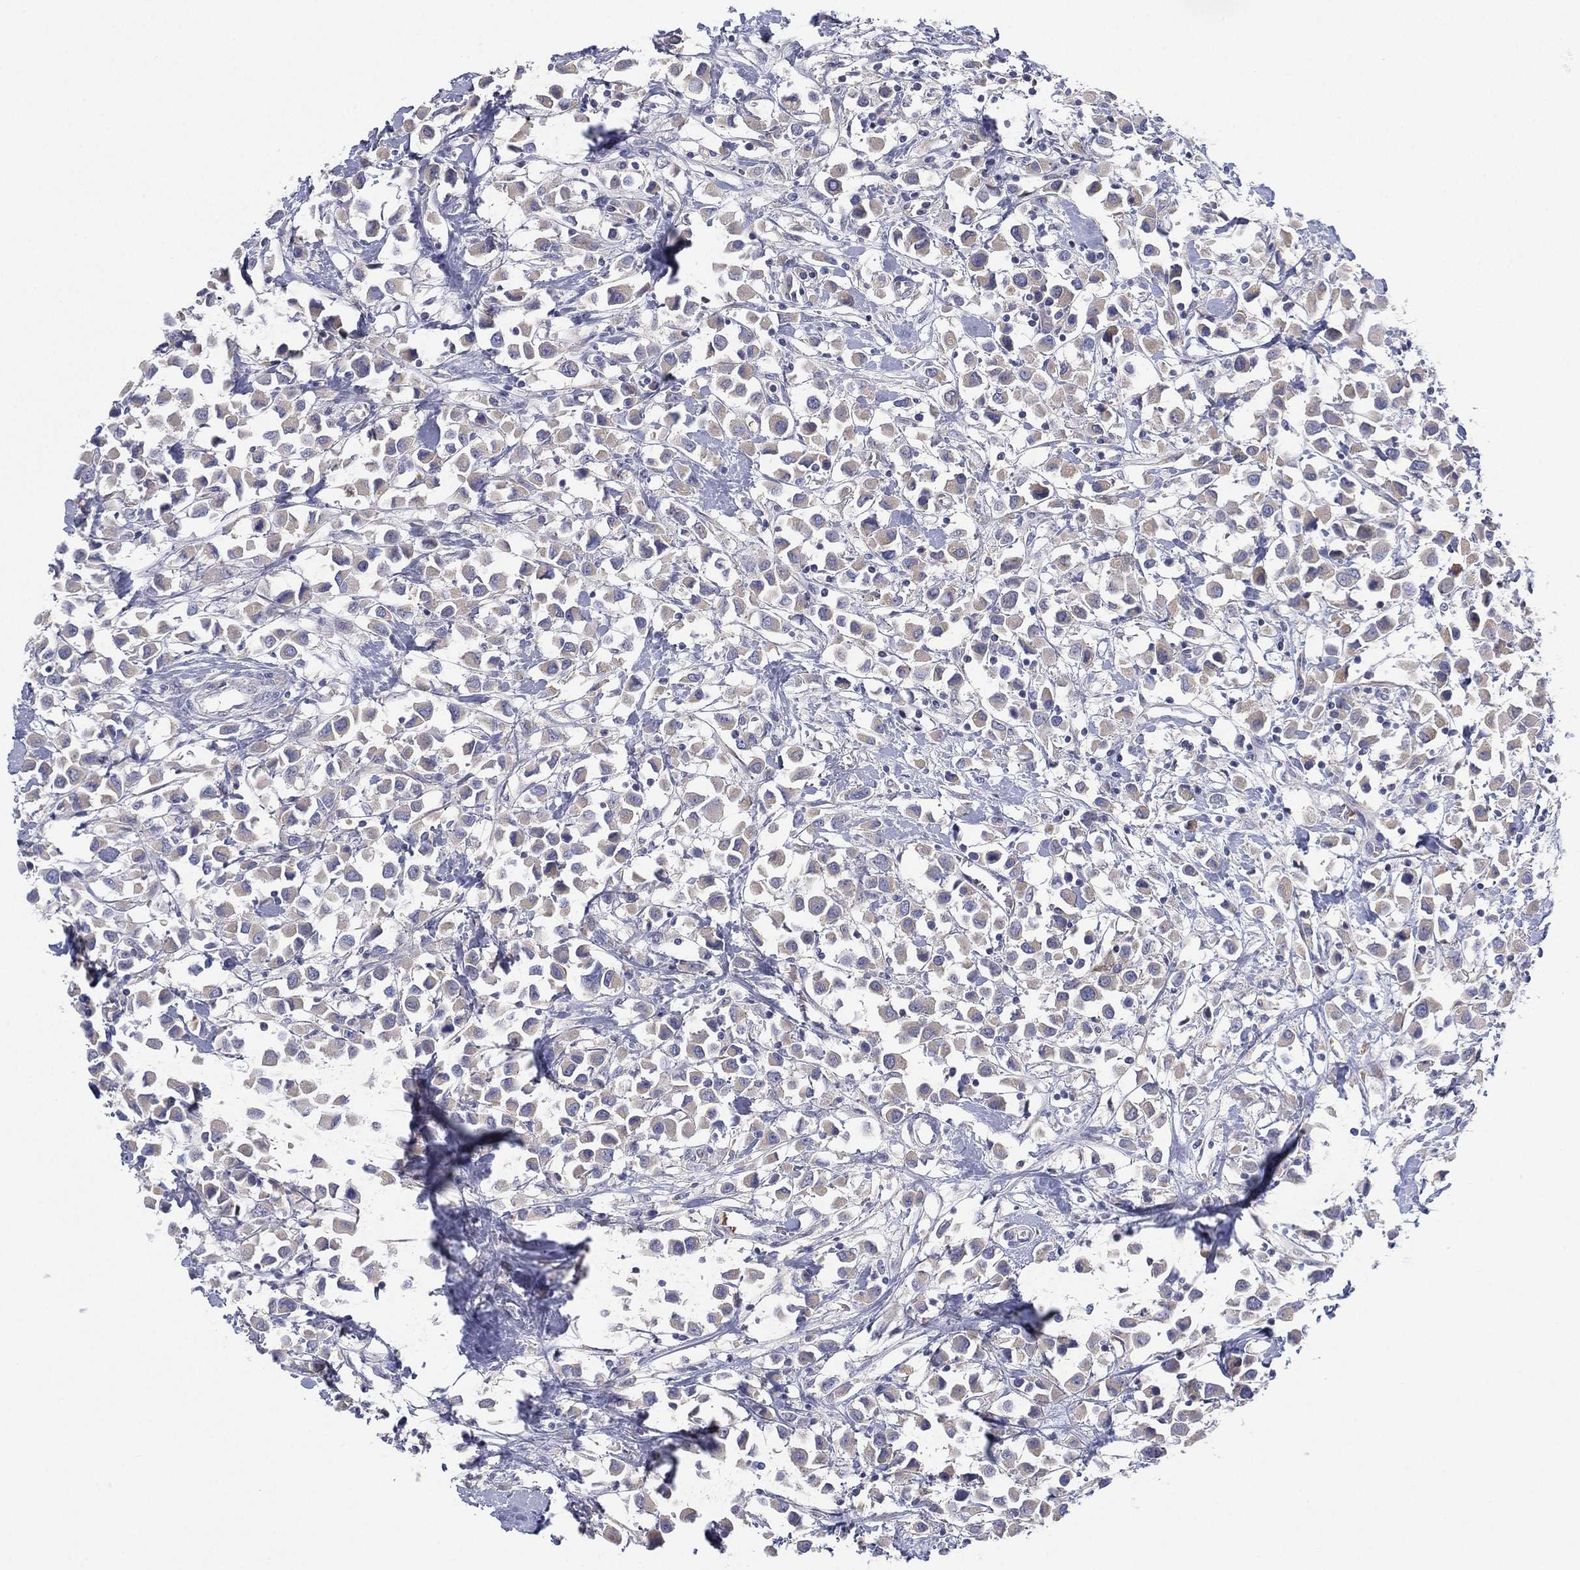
{"staining": {"intensity": "negative", "quantity": "none", "location": "none"}, "tissue": "breast cancer", "cell_type": "Tumor cells", "image_type": "cancer", "snomed": [{"axis": "morphology", "description": "Duct carcinoma"}, {"axis": "topography", "description": "Breast"}], "caption": "Photomicrograph shows no significant protein positivity in tumor cells of breast cancer (infiltrating ductal carcinoma).", "gene": "CYP2D6", "patient": {"sex": "female", "age": 61}}